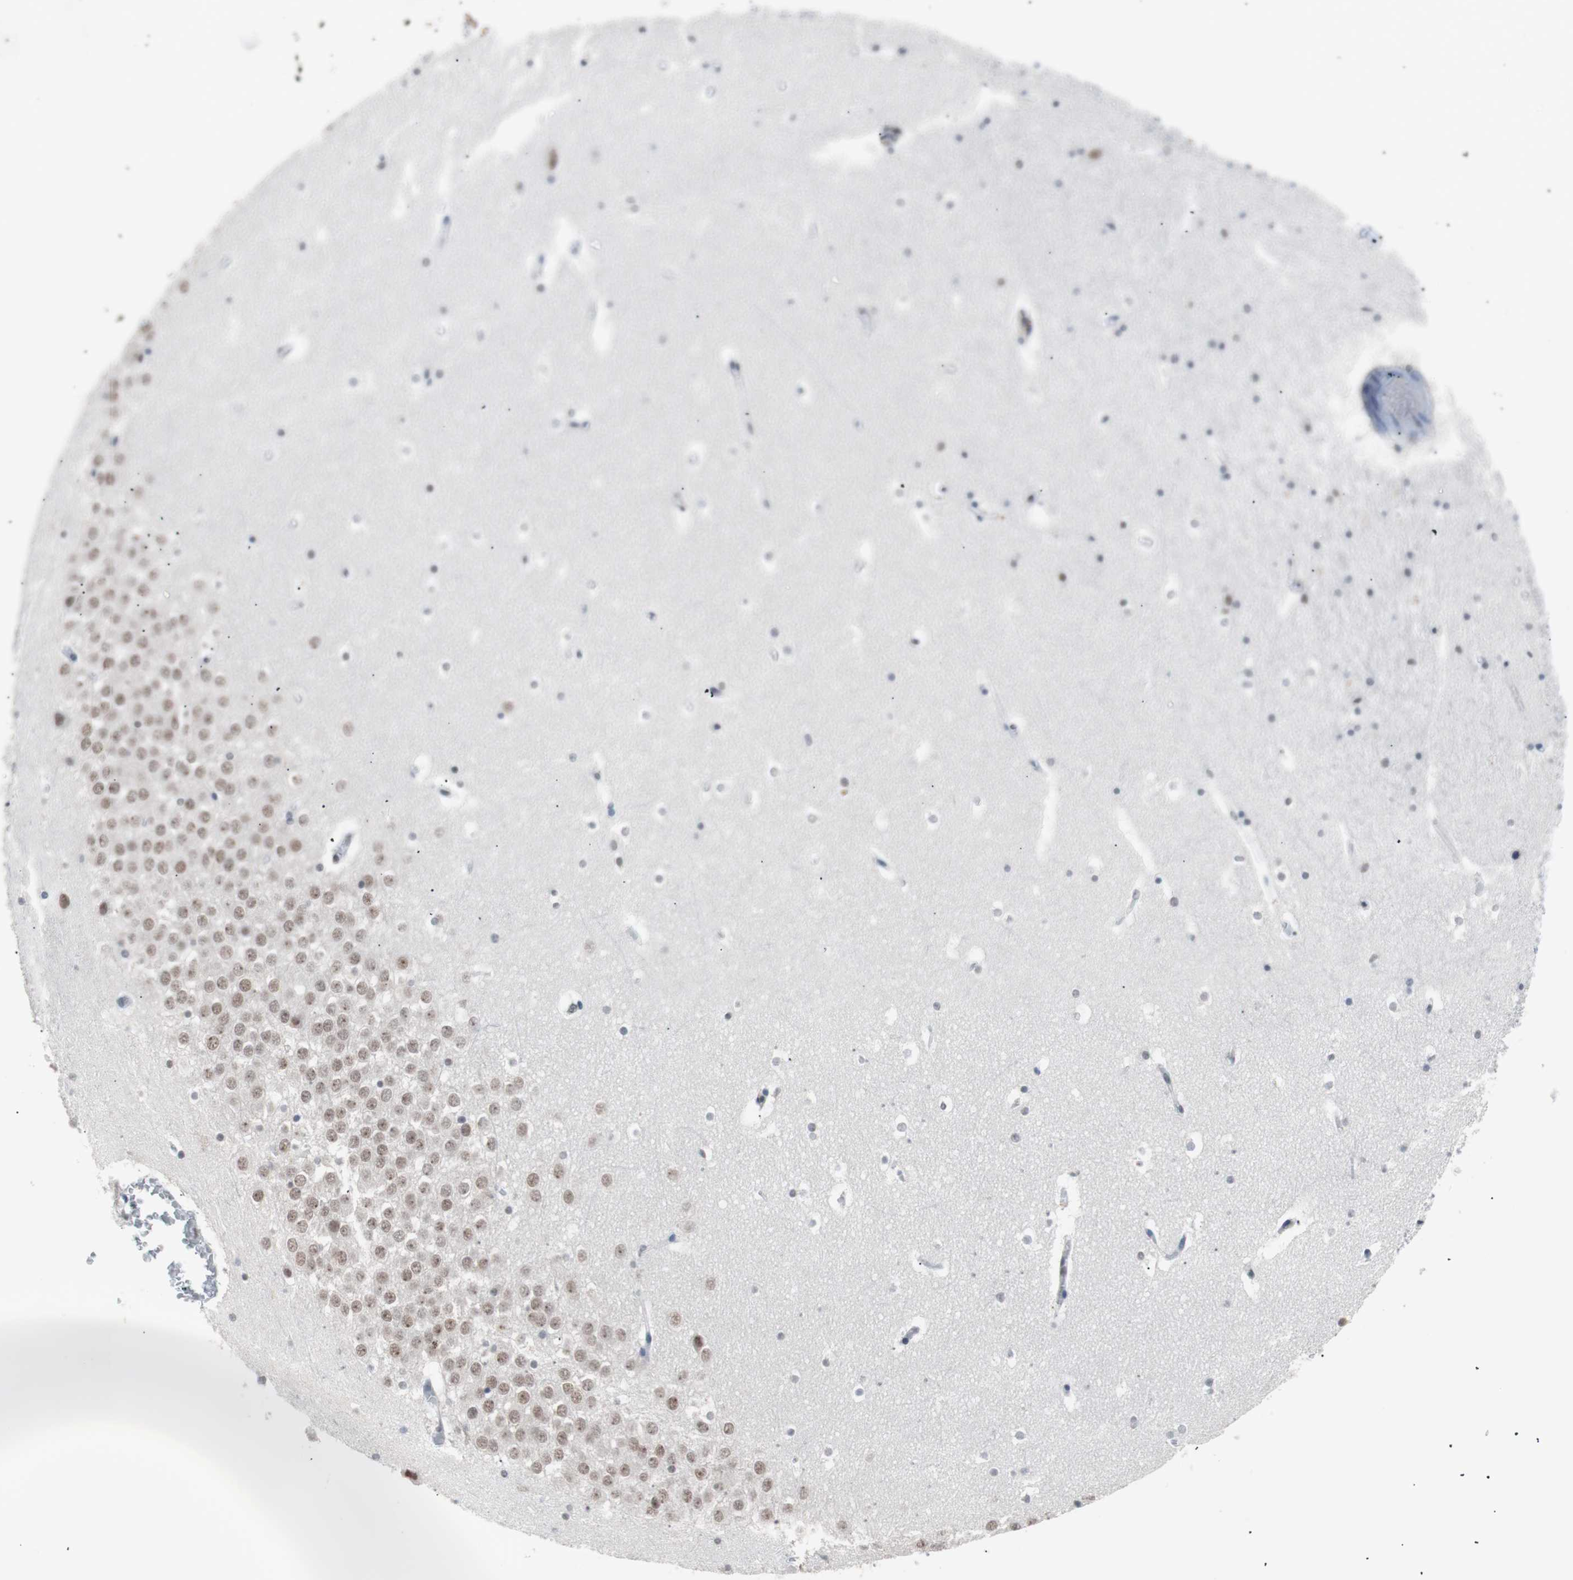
{"staining": {"intensity": "weak", "quantity": "<25%", "location": "nuclear"}, "tissue": "hippocampus", "cell_type": "Glial cells", "image_type": "normal", "snomed": [{"axis": "morphology", "description": "Normal tissue, NOS"}, {"axis": "topography", "description": "Hippocampus"}], "caption": "There is no significant positivity in glial cells of hippocampus. (DAB (3,3'-diaminobenzidine) immunohistochemistry with hematoxylin counter stain).", "gene": "LIG3", "patient": {"sex": "male", "age": 45}}